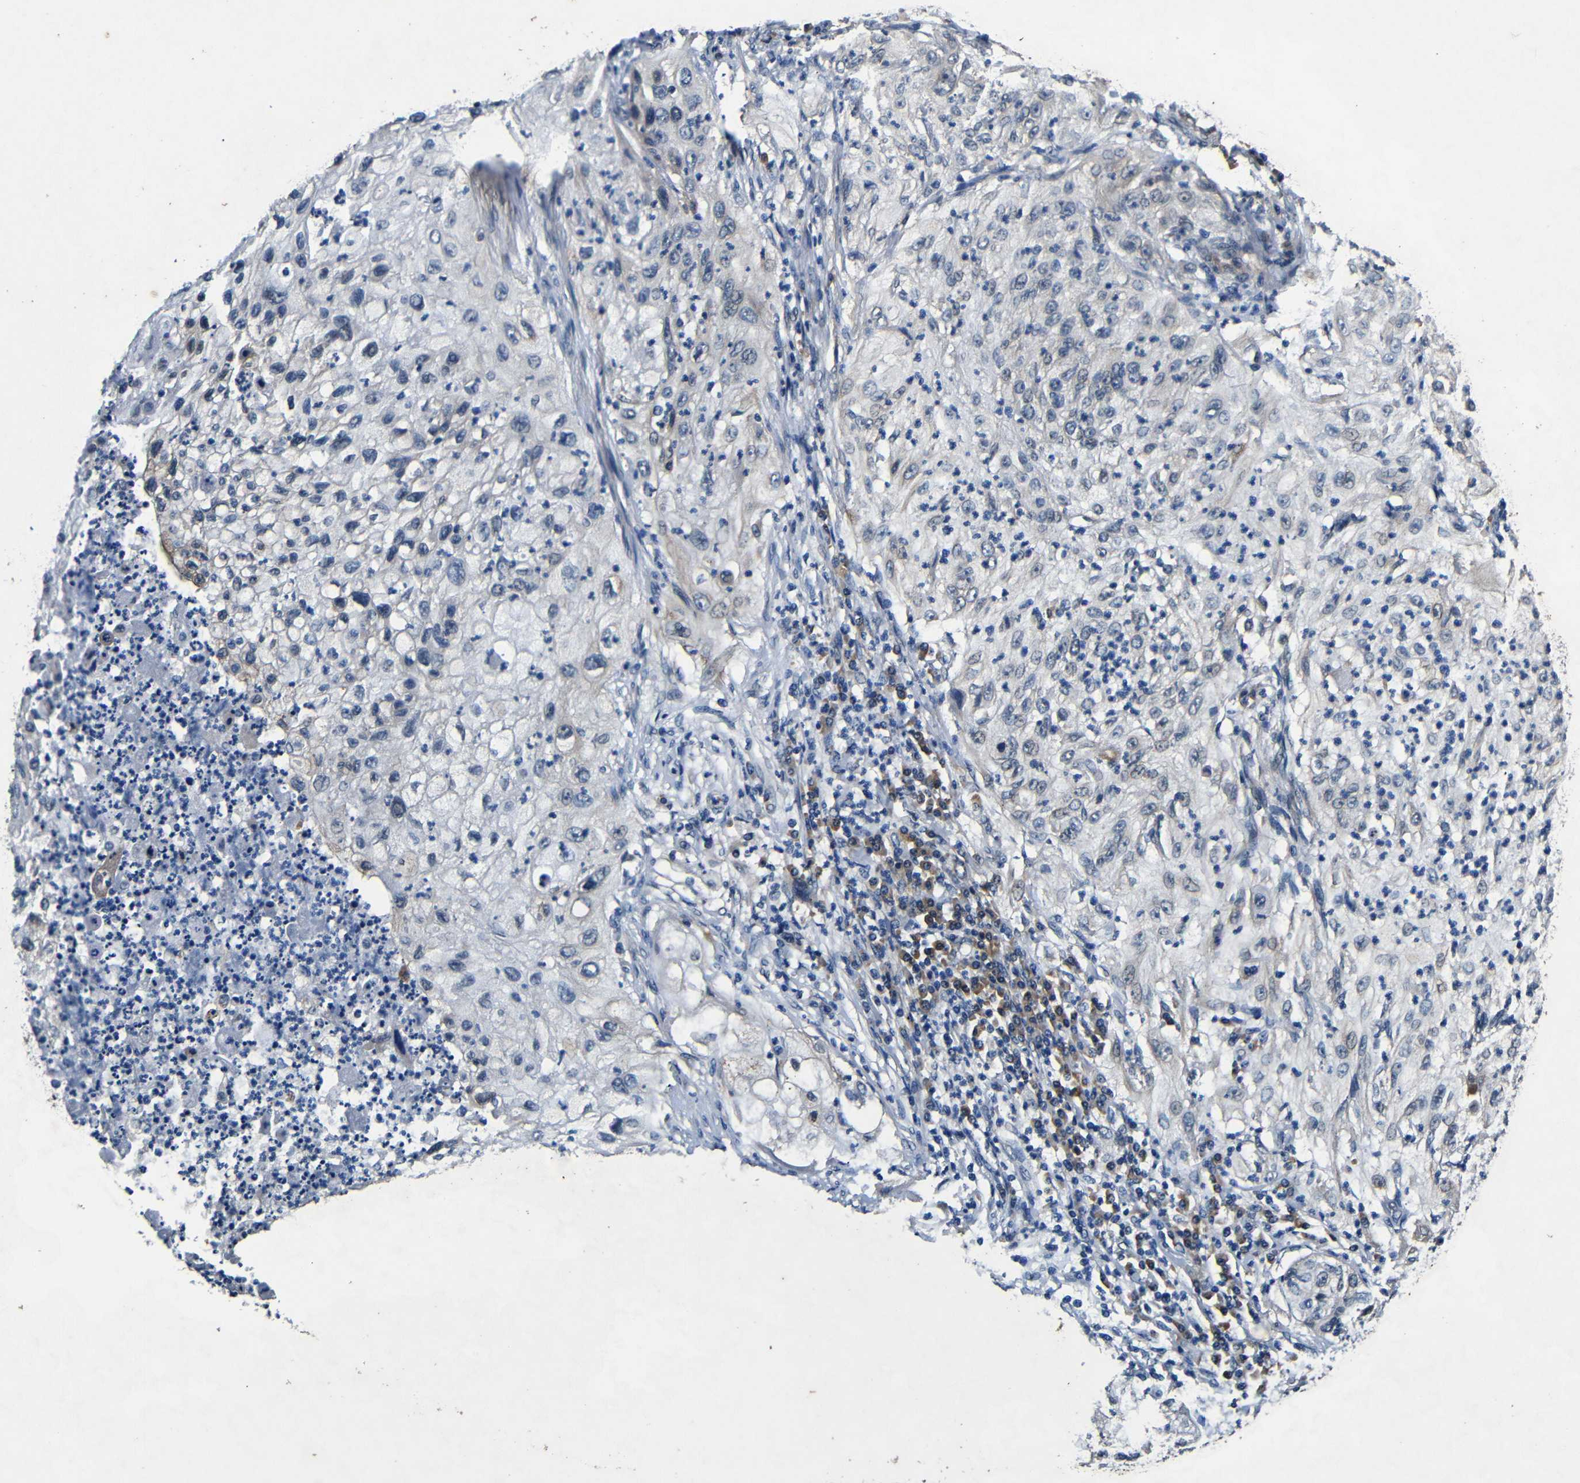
{"staining": {"intensity": "weak", "quantity": "<25%", "location": "cytoplasmic/membranous,nuclear"}, "tissue": "lung cancer", "cell_type": "Tumor cells", "image_type": "cancer", "snomed": [{"axis": "morphology", "description": "Inflammation, NOS"}, {"axis": "morphology", "description": "Squamous cell carcinoma, NOS"}, {"axis": "topography", "description": "Lymph node"}, {"axis": "topography", "description": "Soft tissue"}, {"axis": "topography", "description": "Lung"}], "caption": "Photomicrograph shows no protein expression in tumor cells of squamous cell carcinoma (lung) tissue.", "gene": "FOXD4", "patient": {"sex": "male", "age": 66}}